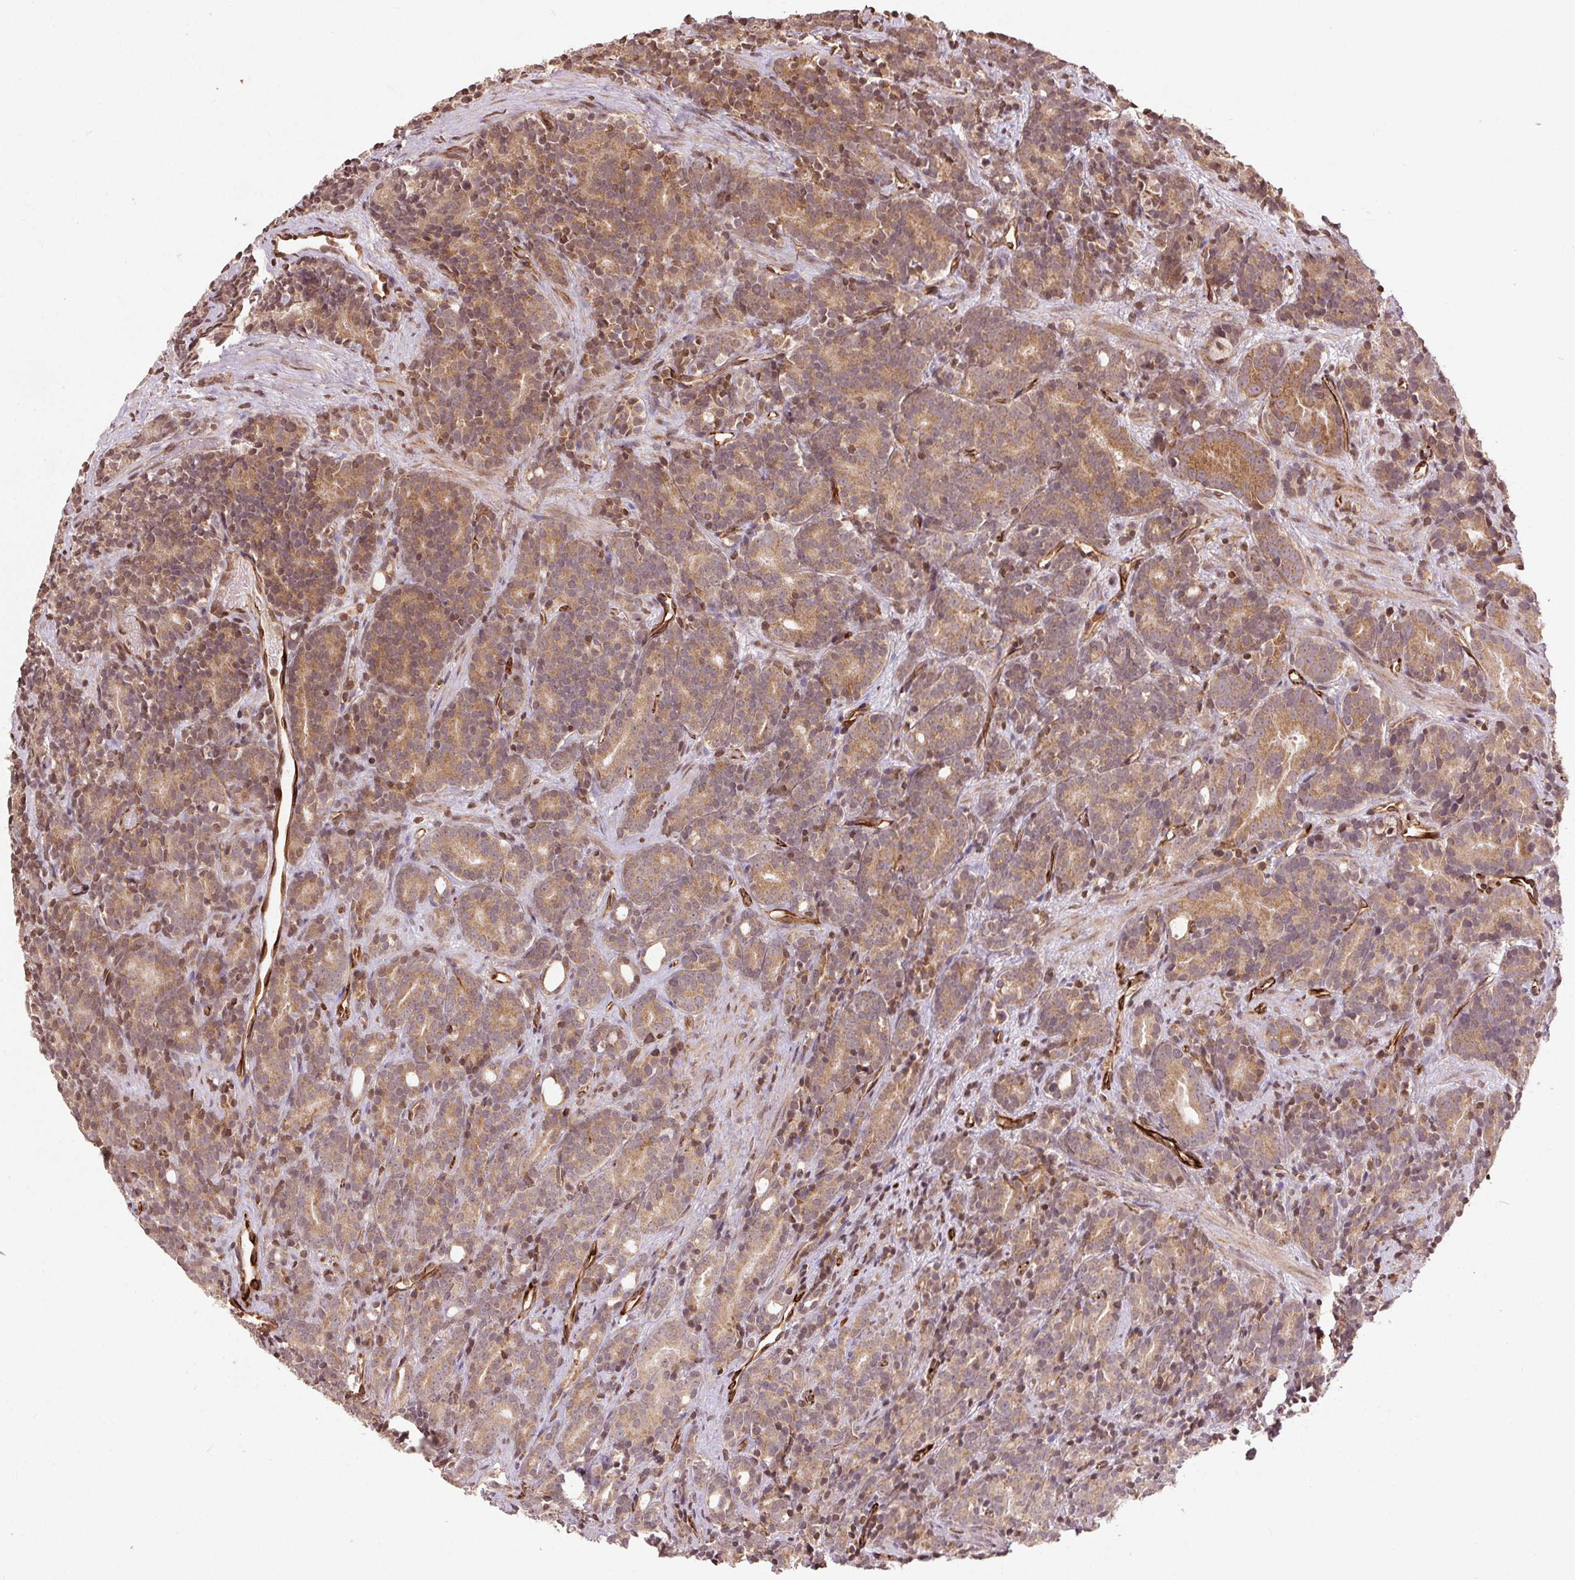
{"staining": {"intensity": "weak", "quantity": ">75%", "location": "cytoplasmic/membranous"}, "tissue": "prostate cancer", "cell_type": "Tumor cells", "image_type": "cancer", "snomed": [{"axis": "morphology", "description": "Adenocarcinoma, High grade"}, {"axis": "topography", "description": "Prostate"}], "caption": "Weak cytoplasmic/membranous staining for a protein is appreciated in approximately >75% of tumor cells of prostate cancer (adenocarcinoma (high-grade)) using immunohistochemistry.", "gene": "SPRED2", "patient": {"sex": "male", "age": 84}}